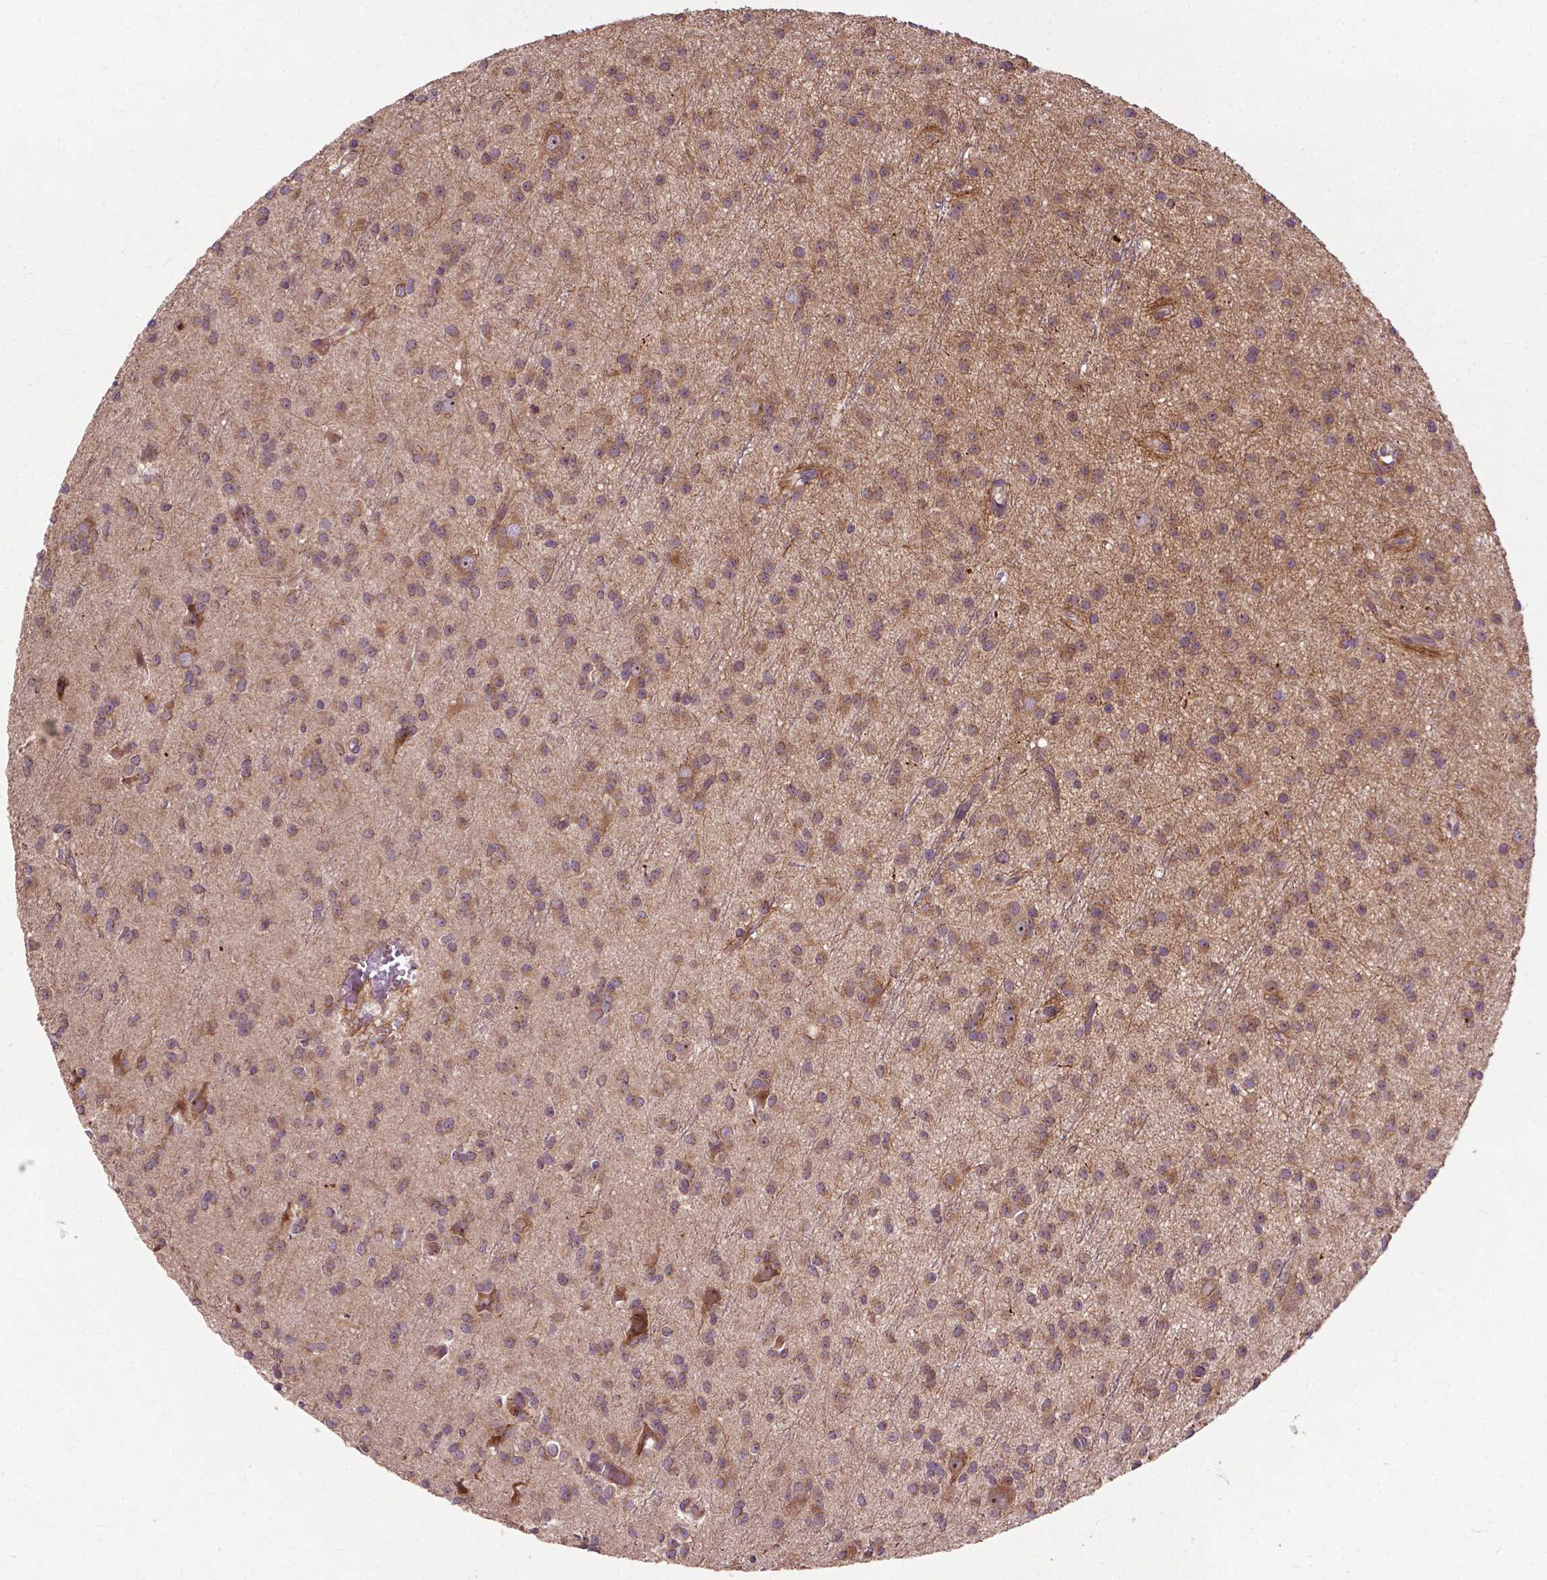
{"staining": {"intensity": "moderate", "quantity": "25%-75%", "location": "cytoplasmic/membranous"}, "tissue": "glioma", "cell_type": "Tumor cells", "image_type": "cancer", "snomed": [{"axis": "morphology", "description": "Glioma, malignant, Low grade"}, {"axis": "topography", "description": "Brain"}], "caption": "High-power microscopy captured an IHC photomicrograph of glioma, revealing moderate cytoplasmic/membranous positivity in approximately 25%-75% of tumor cells.", "gene": "PARP3", "patient": {"sex": "male", "age": 27}}